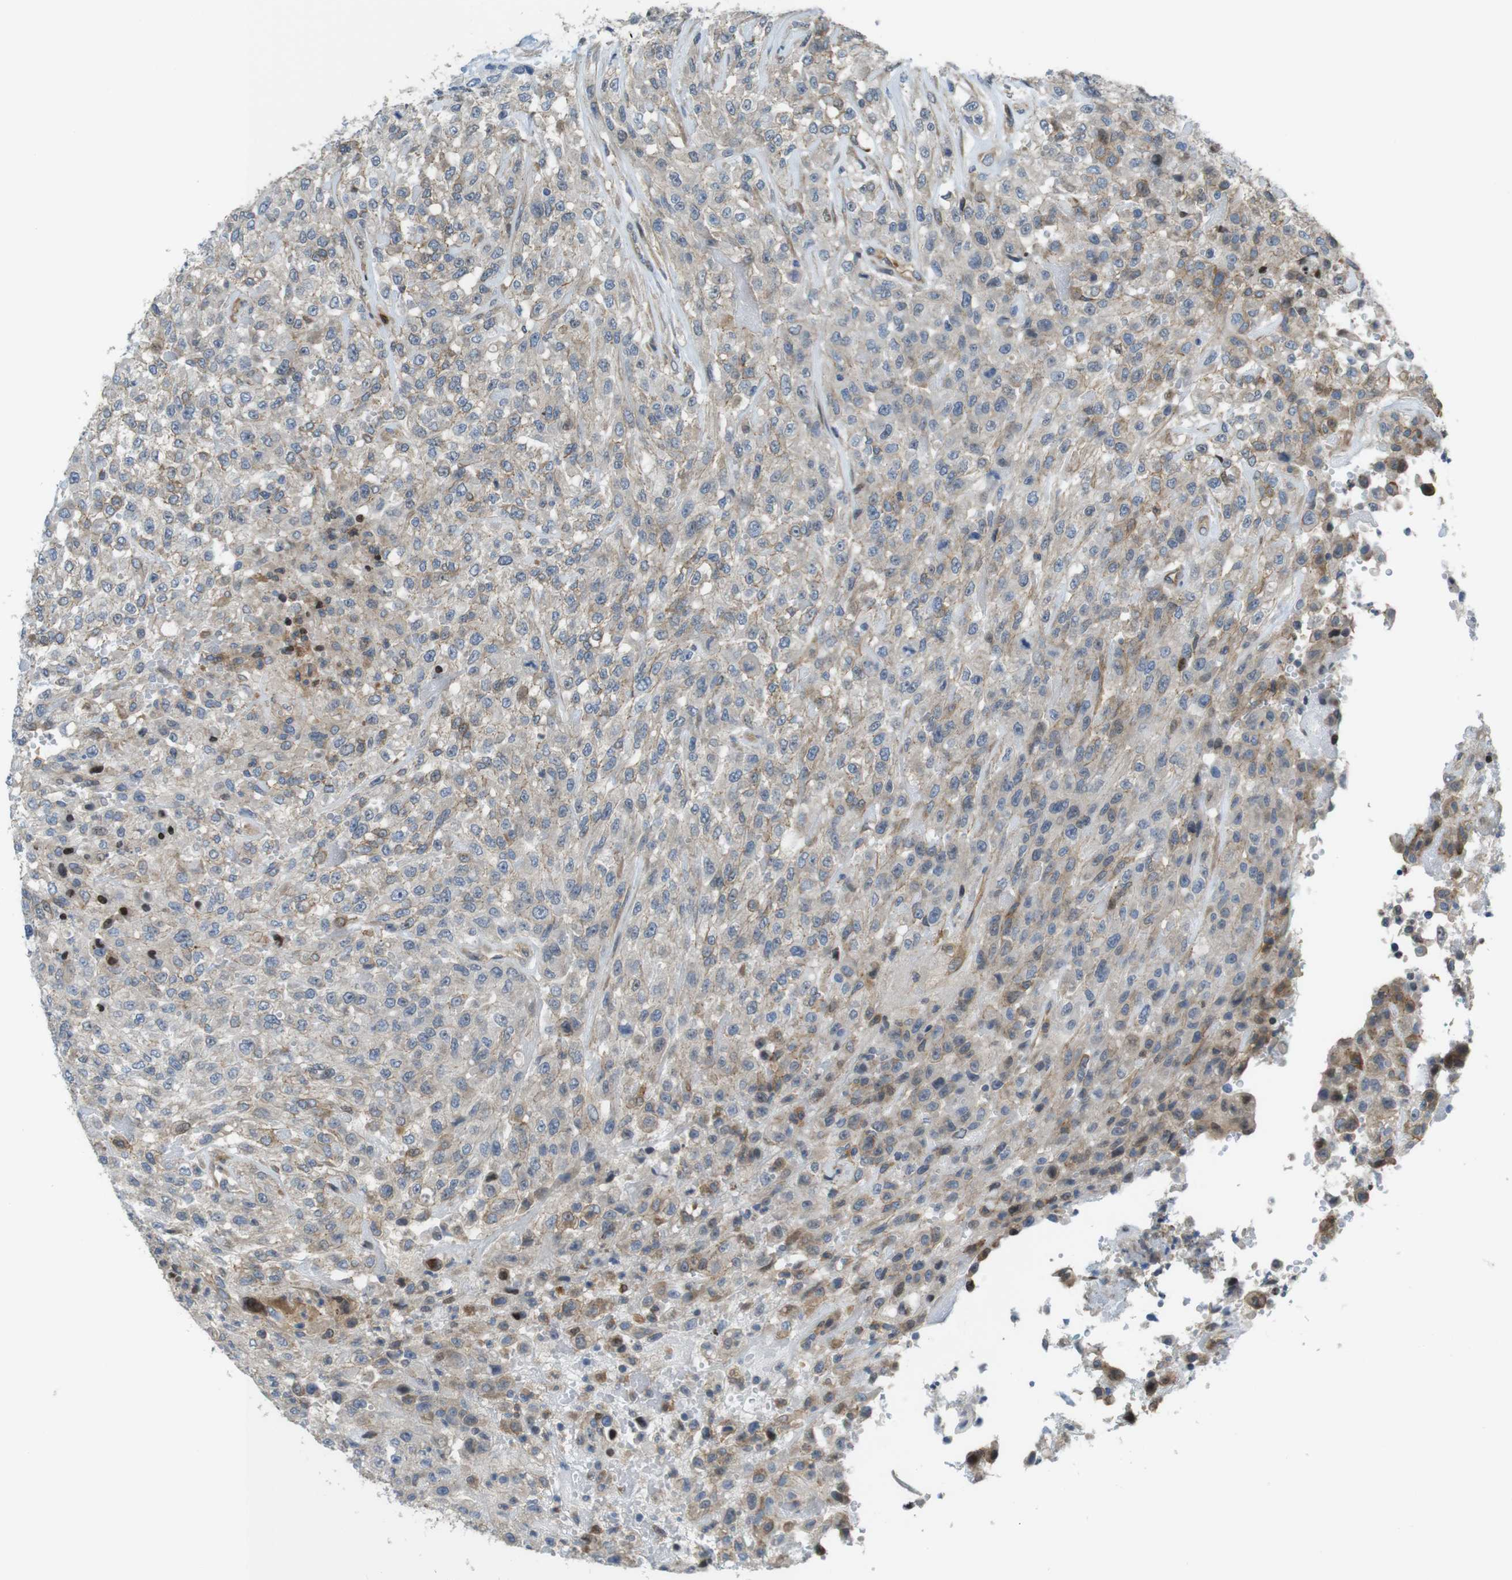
{"staining": {"intensity": "weak", "quantity": "25%-75%", "location": "cytoplasmic/membranous"}, "tissue": "urothelial cancer", "cell_type": "Tumor cells", "image_type": "cancer", "snomed": [{"axis": "morphology", "description": "Urothelial carcinoma, High grade"}, {"axis": "topography", "description": "Urinary bladder"}], "caption": "DAB (3,3'-diaminobenzidine) immunohistochemical staining of high-grade urothelial carcinoma exhibits weak cytoplasmic/membranous protein staining in approximately 25%-75% of tumor cells.", "gene": "PCDH10", "patient": {"sex": "male", "age": 46}}